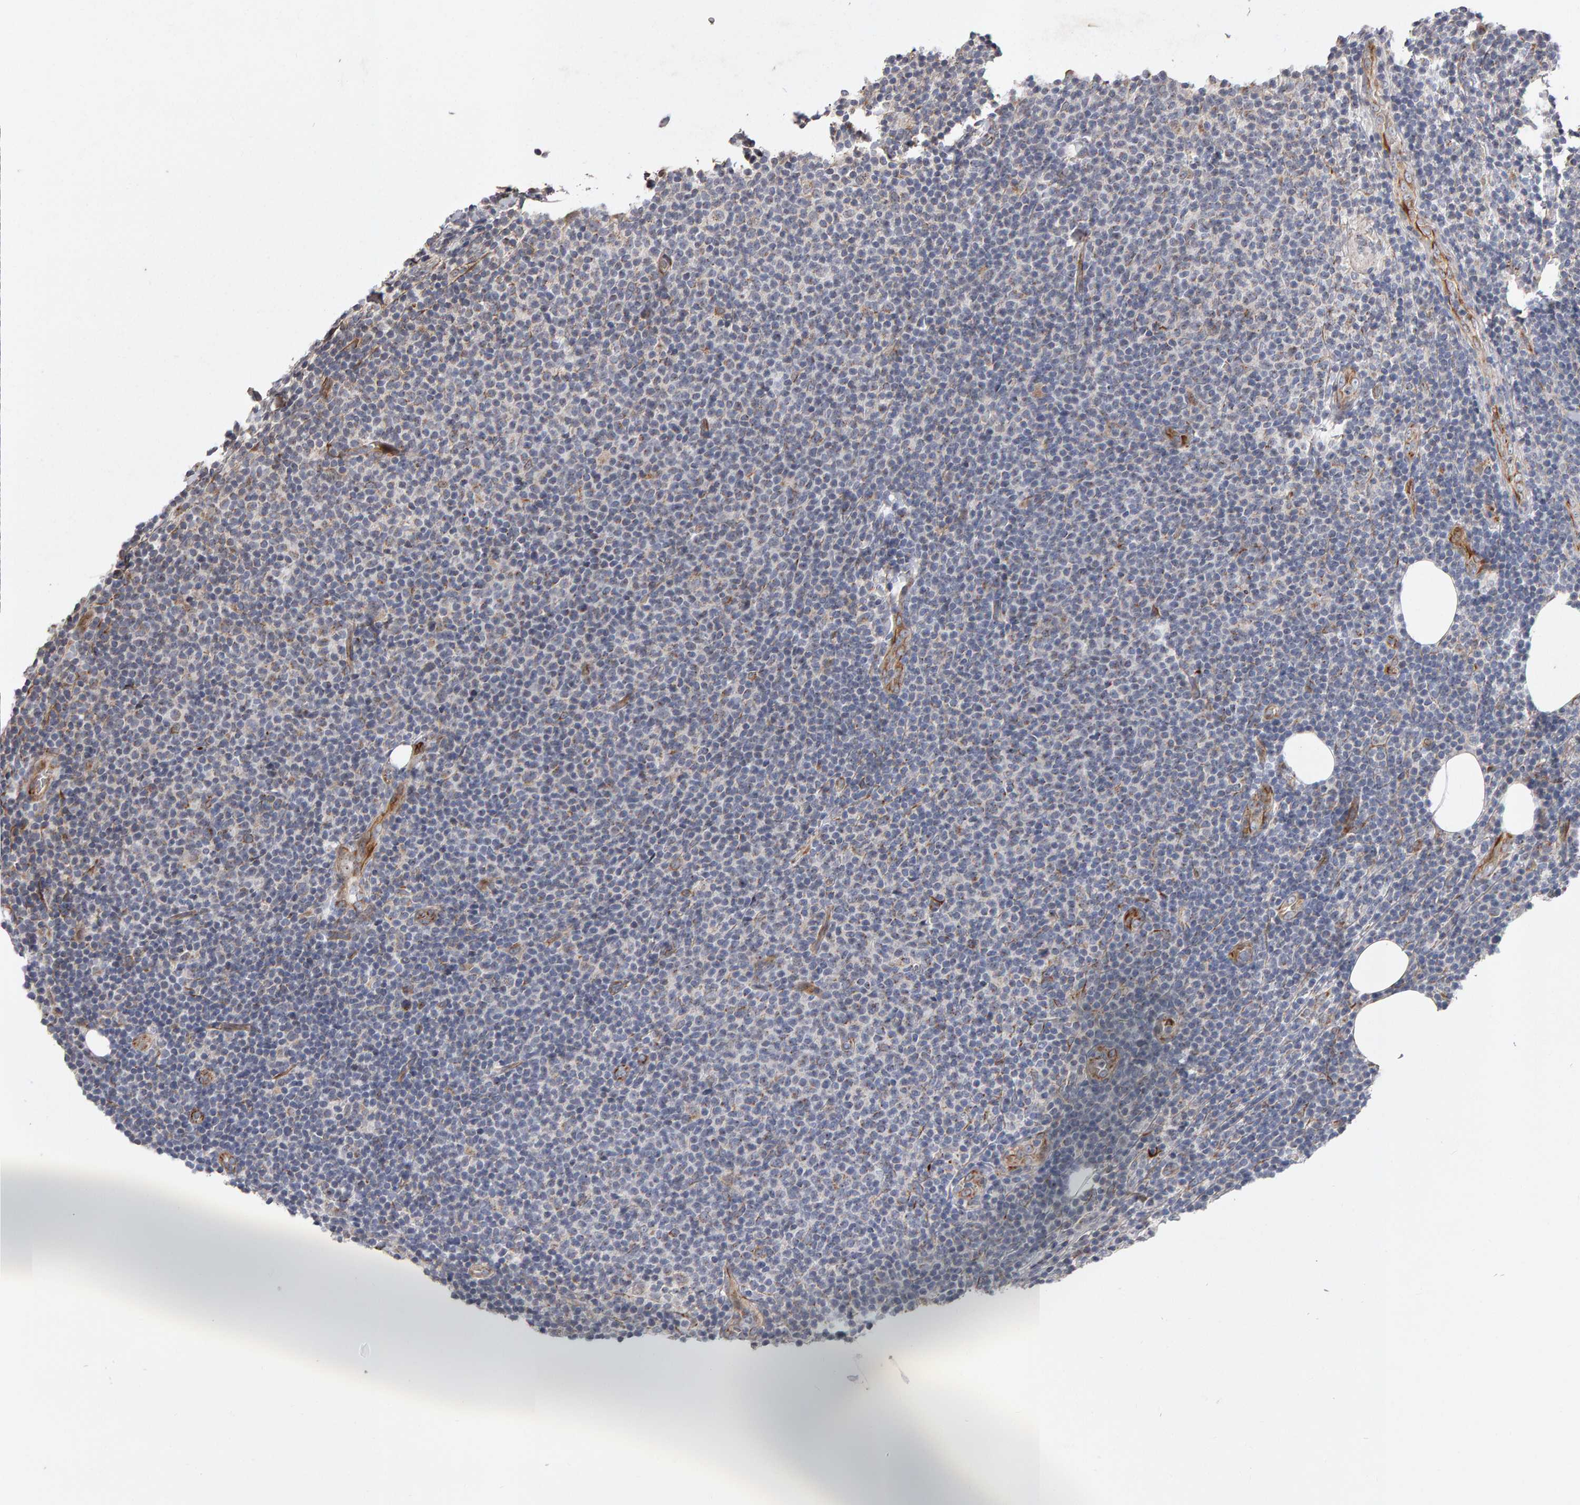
{"staining": {"intensity": "weak", "quantity": "<25%", "location": "cytoplasmic/membranous"}, "tissue": "lymphoma", "cell_type": "Tumor cells", "image_type": "cancer", "snomed": [{"axis": "morphology", "description": "Malignant lymphoma, non-Hodgkin's type, Low grade"}, {"axis": "topography", "description": "Lymph node"}], "caption": "A high-resolution image shows immunohistochemistry staining of low-grade malignant lymphoma, non-Hodgkin's type, which demonstrates no significant staining in tumor cells.", "gene": "CANT1", "patient": {"sex": "male", "age": 66}}